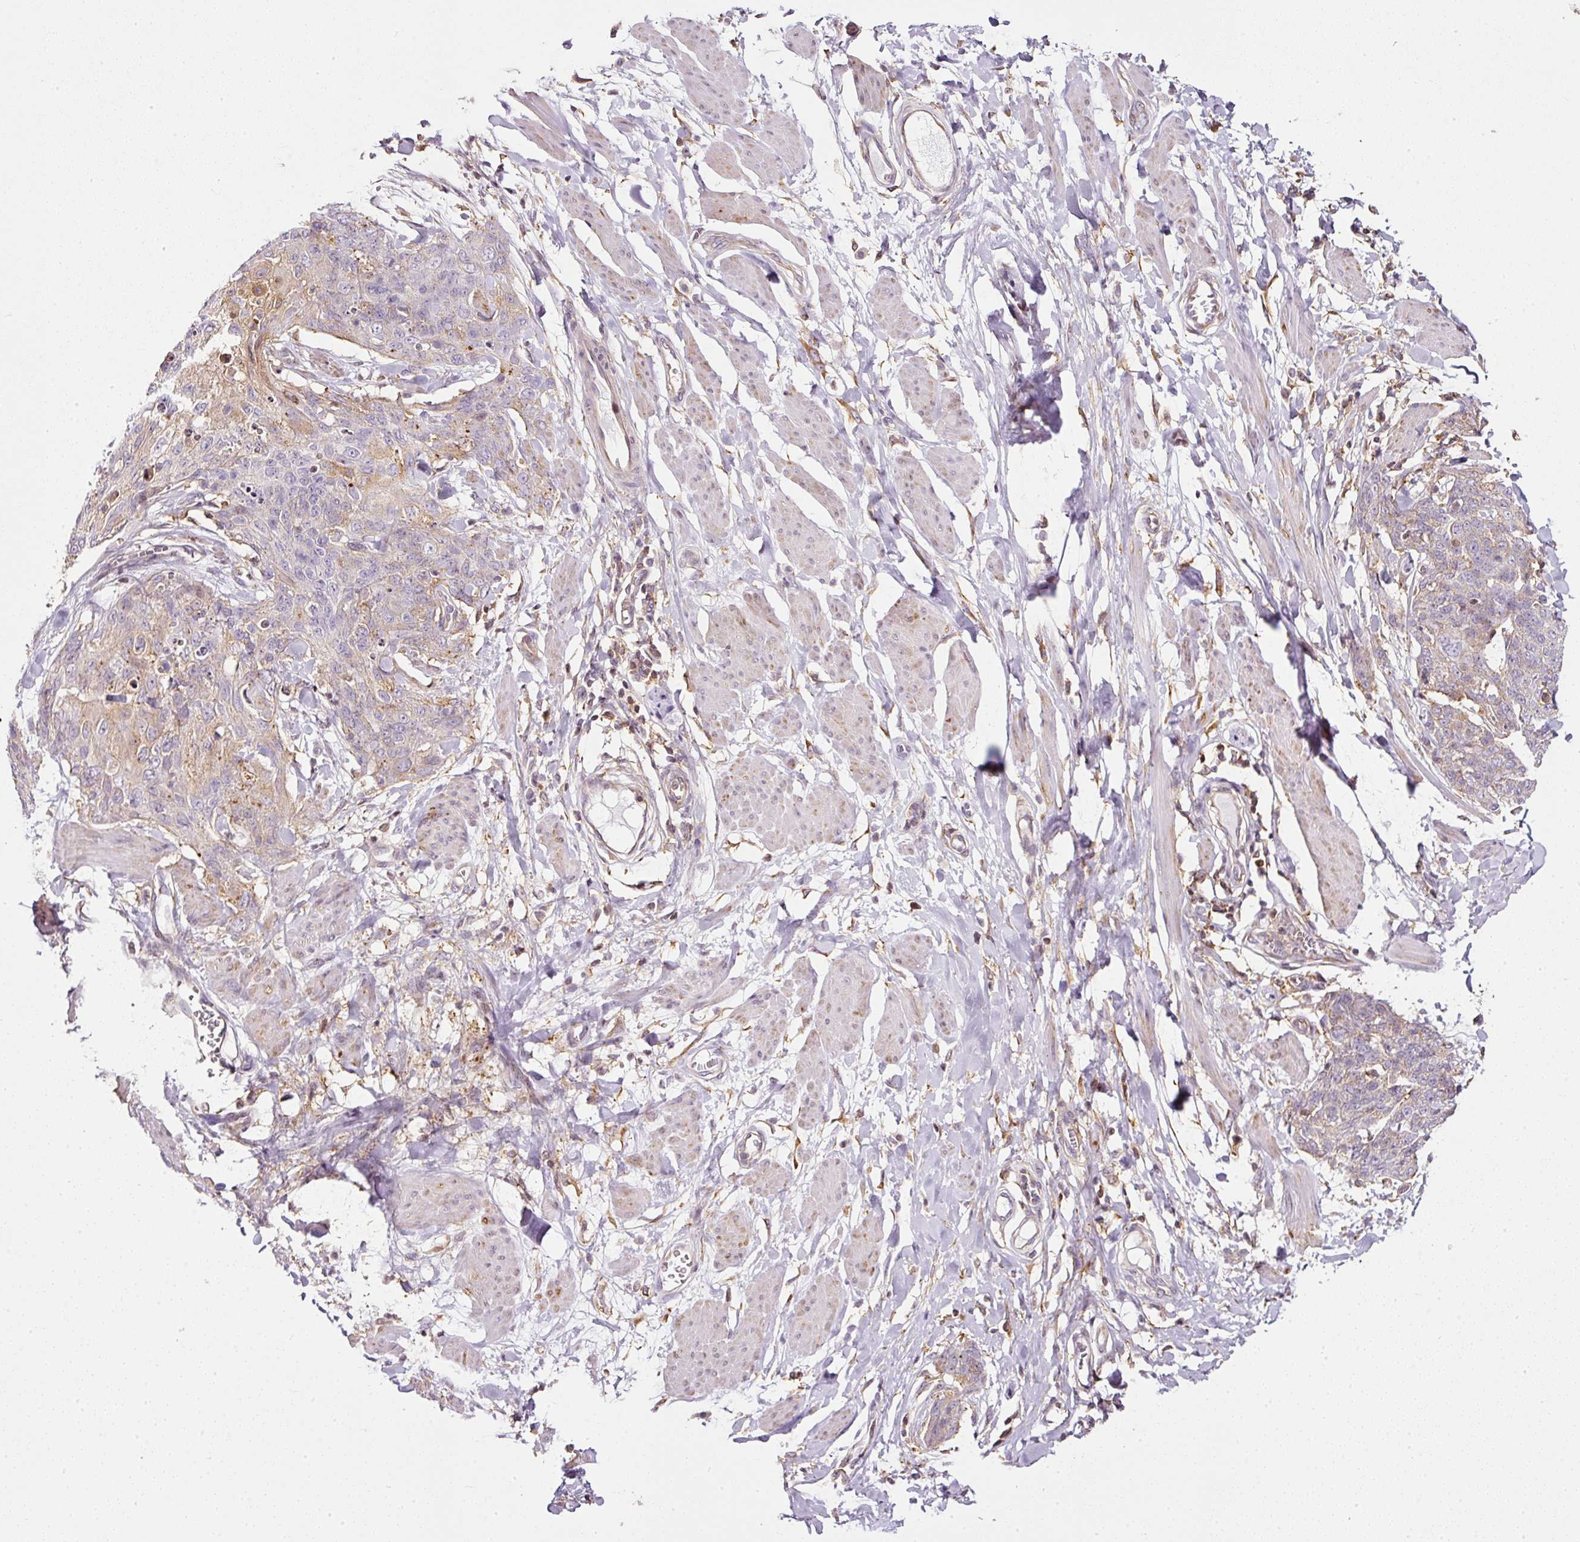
{"staining": {"intensity": "weak", "quantity": "<25%", "location": "cytoplasmic/membranous"}, "tissue": "skin cancer", "cell_type": "Tumor cells", "image_type": "cancer", "snomed": [{"axis": "morphology", "description": "Squamous cell carcinoma, NOS"}, {"axis": "topography", "description": "Skin"}, {"axis": "topography", "description": "Vulva"}], "caption": "Immunohistochemical staining of skin squamous cell carcinoma displays no significant positivity in tumor cells.", "gene": "SCNM1", "patient": {"sex": "female", "age": 85}}